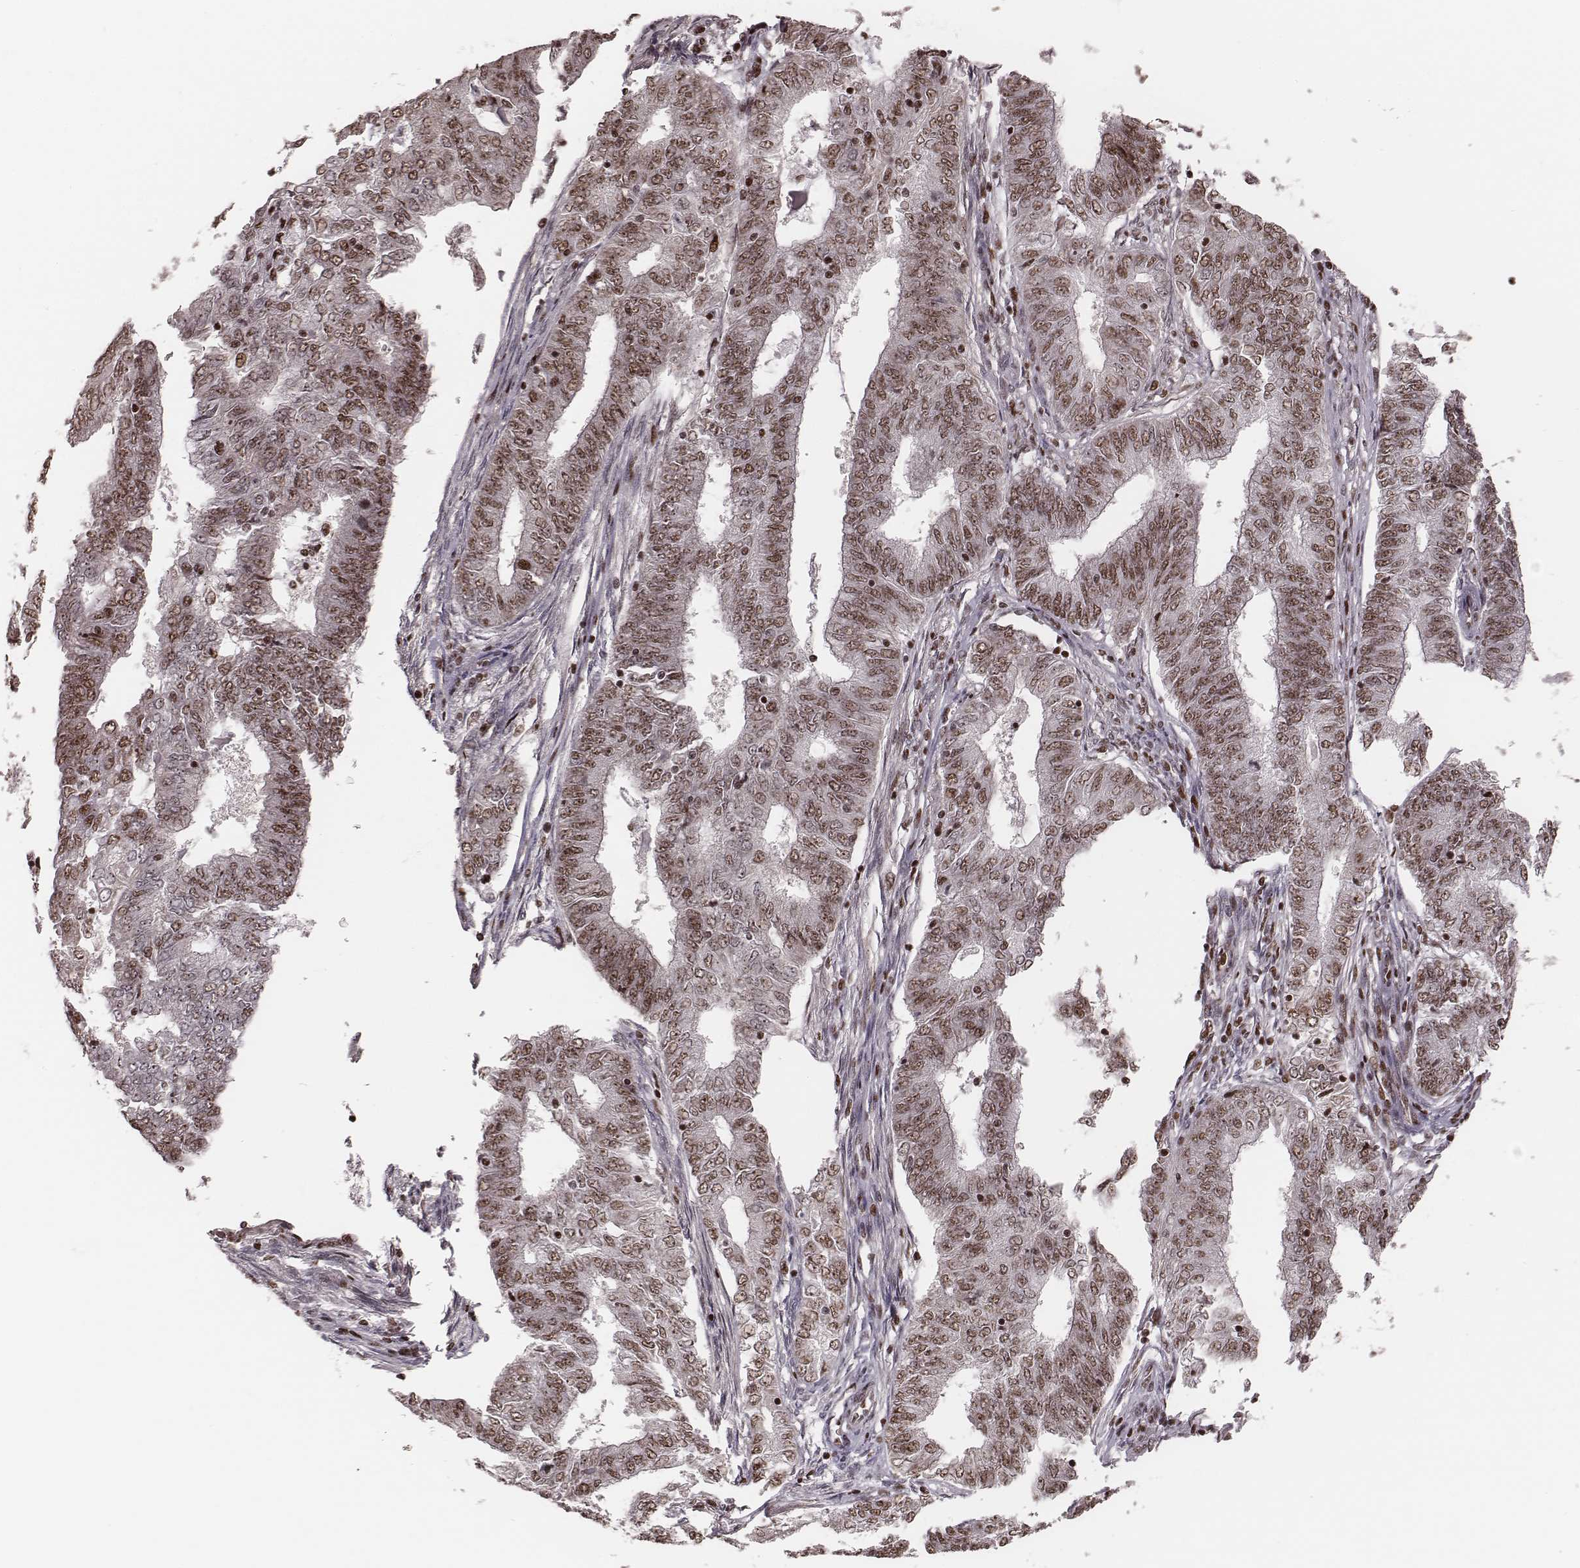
{"staining": {"intensity": "moderate", "quantity": ">75%", "location": "nuclear"}, "tissue": "endometrial cancer", "cell_type": "Tumor cells", "image_type": "cancer", "snomed": [{"axis": "morphology", "description": "Adenocarcinoma, NOS"}, {"axis": "topography", "description": "Endometrium"}], "caption": "There is medium levels of moderate nuclear positivity in tumor cells of endometrial adenocarcinoma, as demonstrated by immunohistochemical staining (brown color).", "gene": "VRK3", "patient": {"sex": "female", "age": 62}}